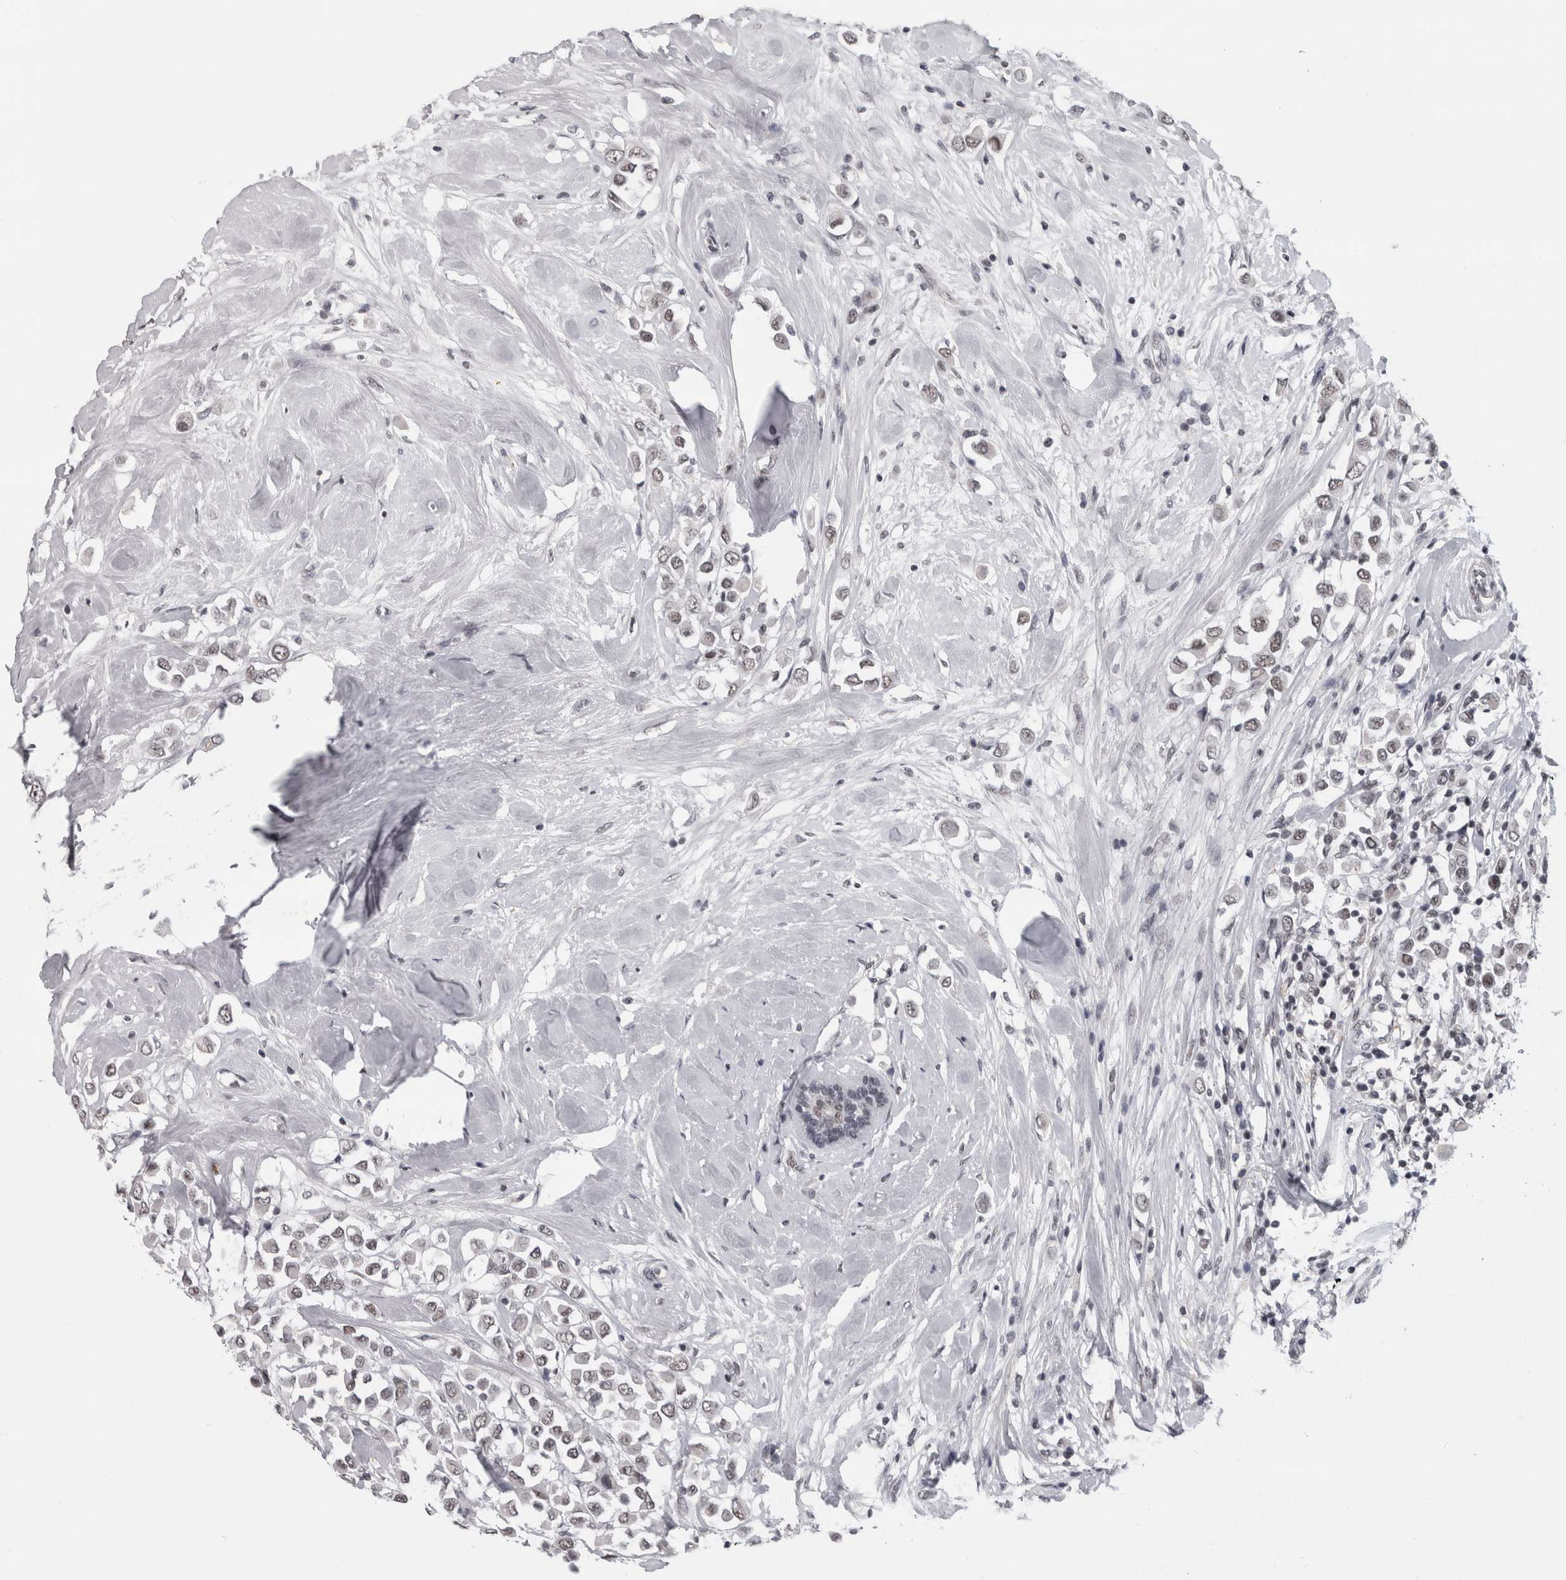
{"staining": {"intensity": "weak", "quantity": "25%-75%", "location": "nuclear"}, "tissue": "breast cancer", "cell_type": "Tumor cells", "image_type": "cancer", "snomed": [{"axis": "morphology", "description": "Duct carcinoma"}, {"axis": "topography", "description": "Breast"}], "caption": "Protein expression analysis of breast cancer reveals weak nuclear expression in about 25%-75% of tumor cells.", "gene": "ARID4B", "patient": {"sex": "female", "age": 61}}